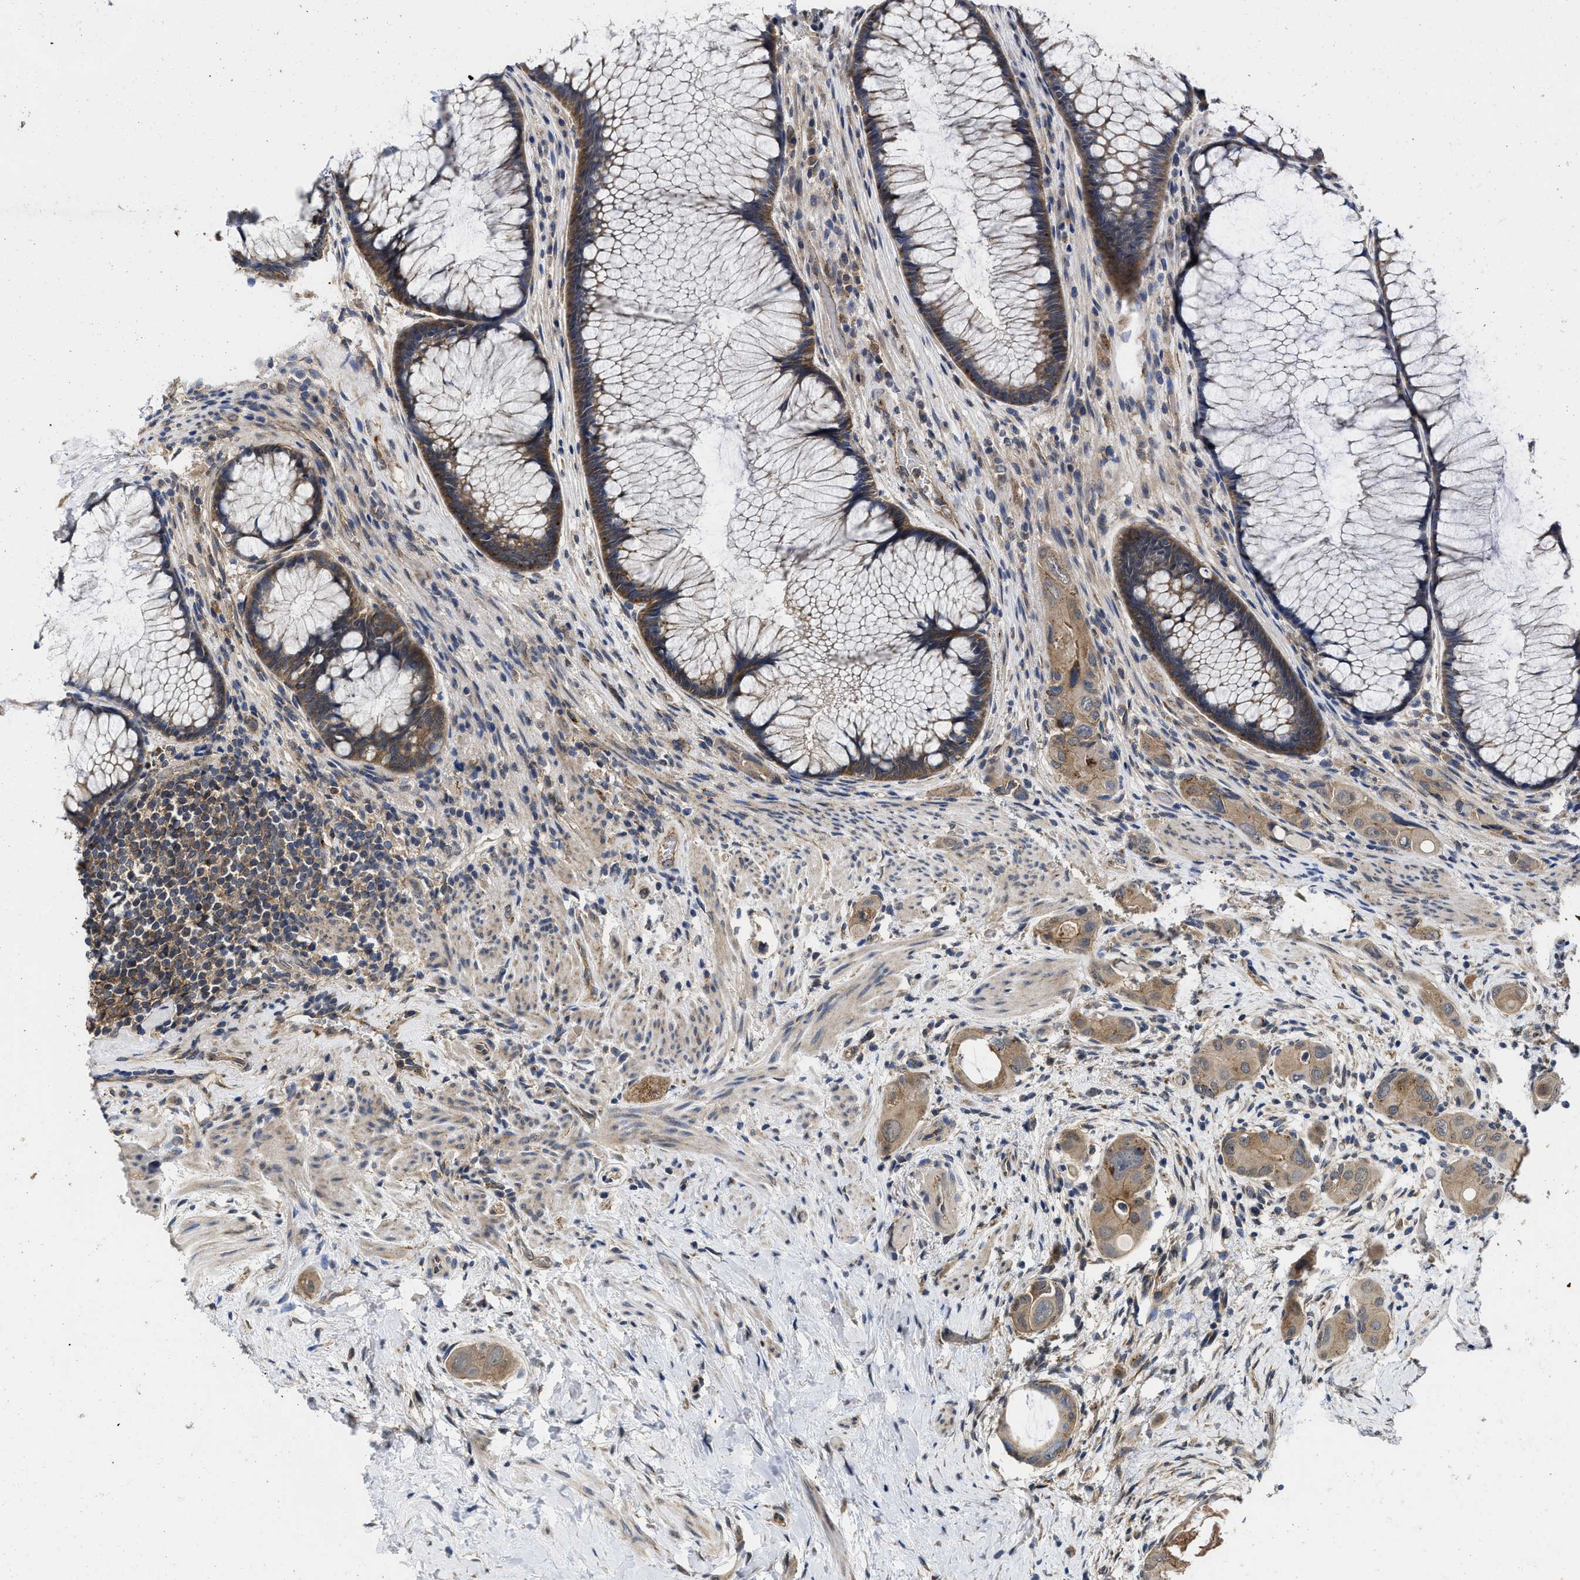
{"staining": {"intensity": "moderate", "quantity": ">75%", "location": "cytoplasmic/membranous"}, "tissue": "colorectal cancer", "cell_type": "Tumor cells", "image_type": "cancer", "snomed": [{"axis": "morphology", "description": "Adenocarcinoma, NOS"}, {"axis": "topography", "description": "Rectum"}], "caption": "Immunohistochemistry (IHC) histopathology image of neoplastic tissue: adenocarcinoma (colorectal) stained using immunohistochemistry exhibits medium levels of moderate protein expression localized specifically in the cytoplasmic/membranous of tumor cells, appearing as a cytoplasmic/membranous brown color.", "gene": "PKD2", "patient": {"sex": "male", "age": 51}}